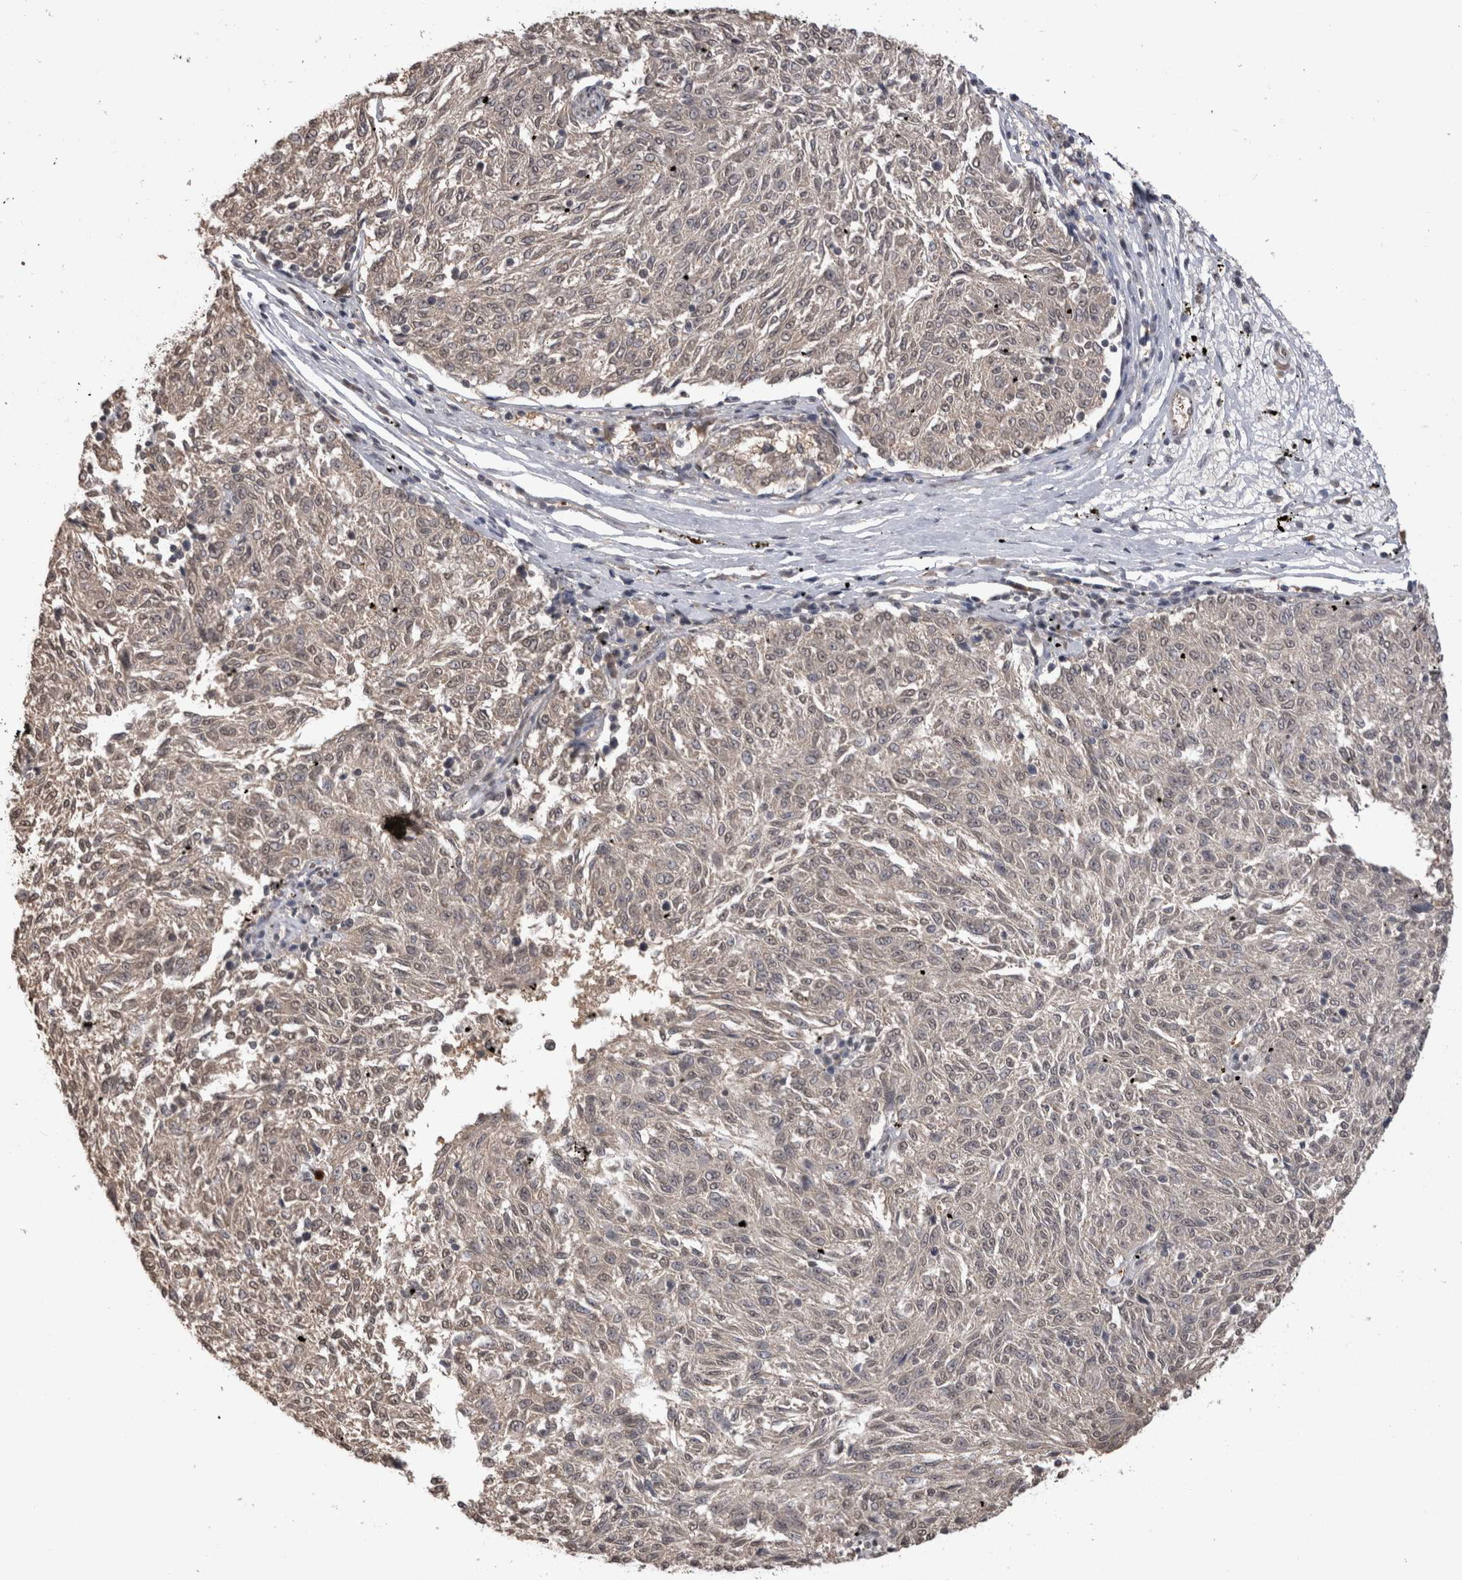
{"staining": {"intensity": "negative", "quantity": "none", "location": "none"}, "tissue": "melanoma", "cell_type": "Tumor cells", "image_type": "cancer", "snomed": [{"axis": "morphology", "description": "Malignant melanoma, NOS"}, {"axis": "topography", "description": "Skin"}], "caption": "Human malignant melanoma stained for a protein using immunohistochemistry reveals no positivity in tumor cells.", "gene": "PAK4", "patient": {"sex": "female", "age": 72}}